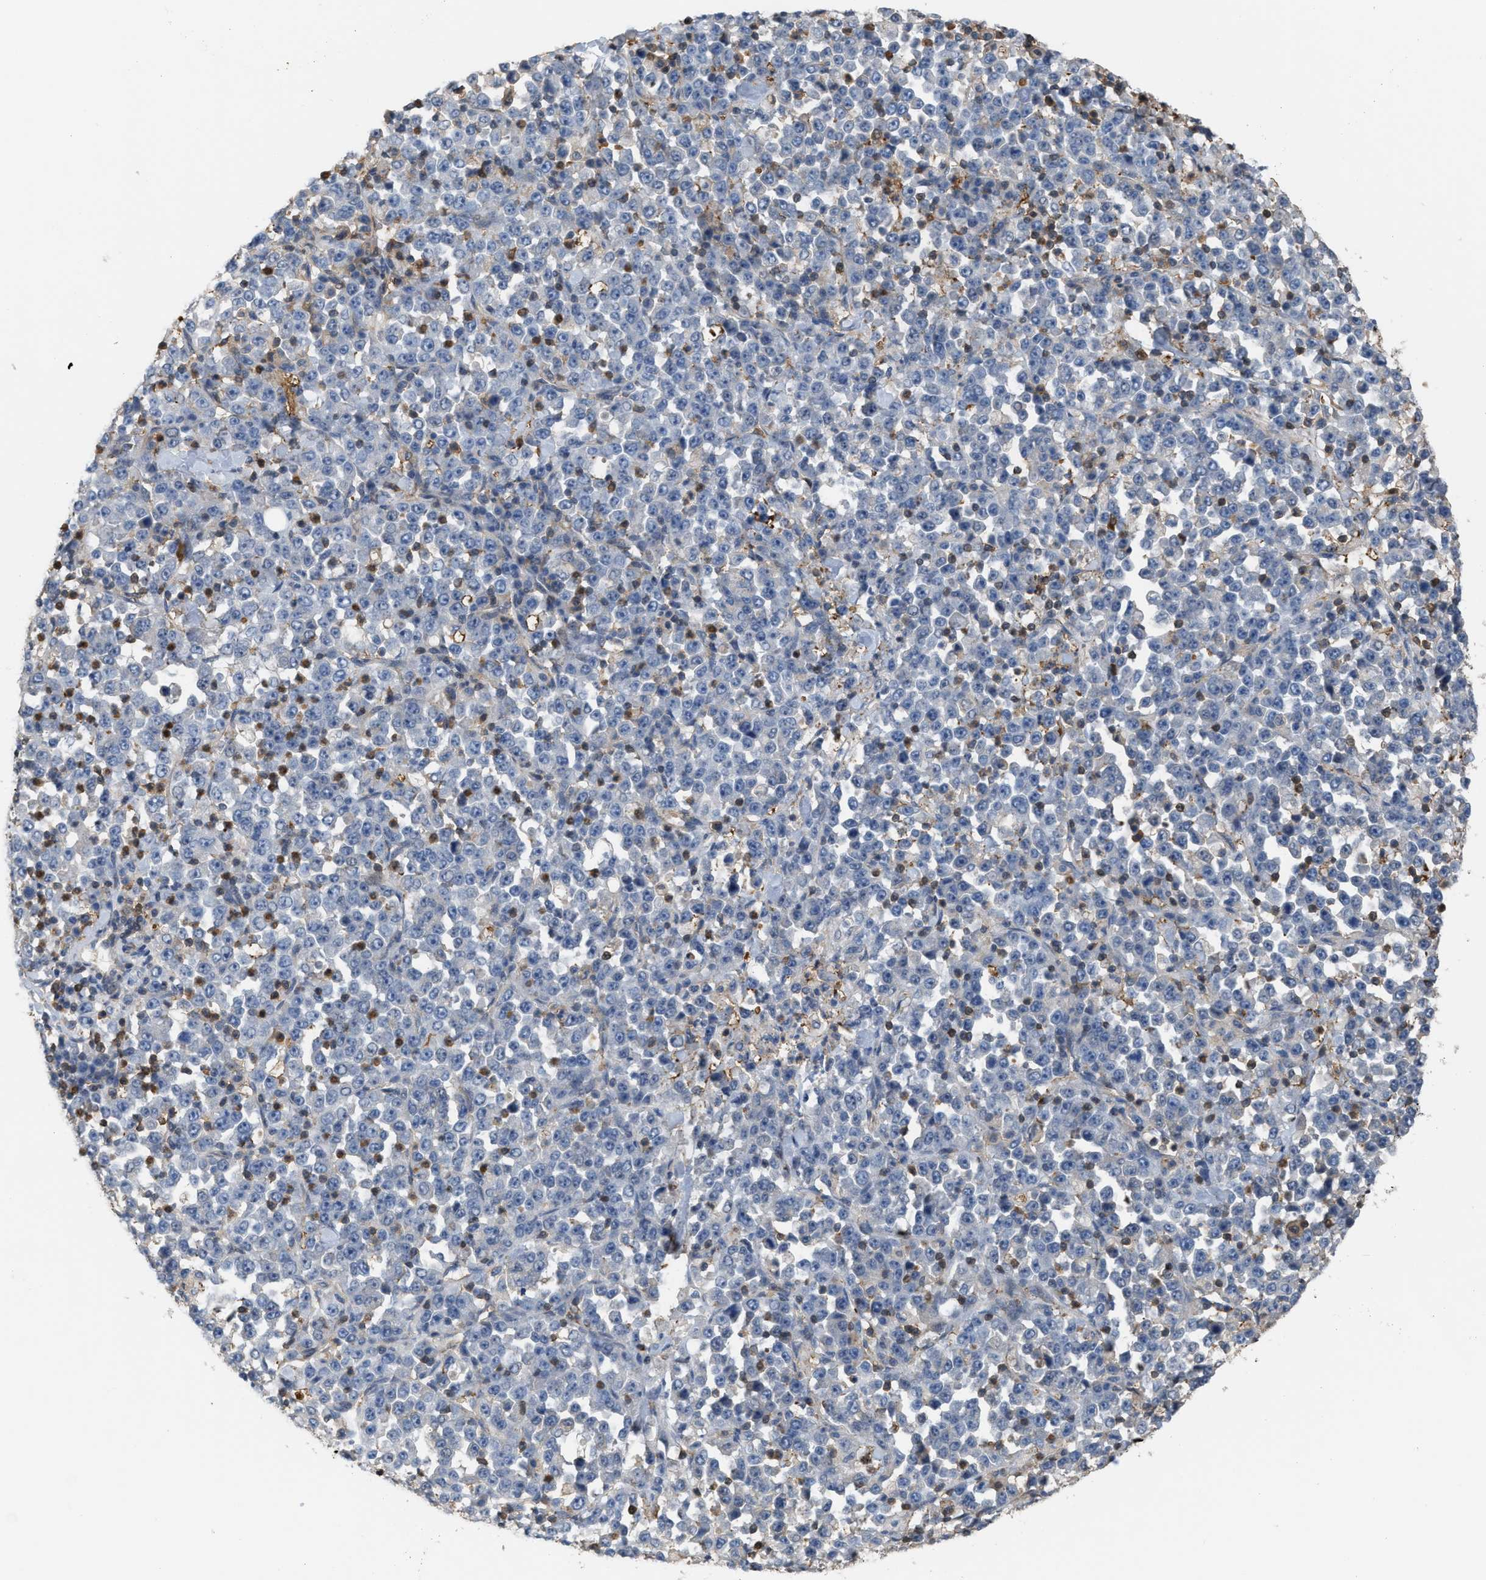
{"staining": {"intensity": "negative", "quantity": "none", "location": "none"}, "tissue": "stomach cancer", "cell_type": "Tumor cells", "image_type": "cancer", "snomed": [{"axis": "morphology", "description": "Normal tissue, NOS"}, {"axis": "morphology", "description": "Adenocarcinoma, NOS"}, {"axis": "topography", "description": "Stomach, upper"}, {"axis": "topography", "description": "Stomach"}], "caption": "A photomicrograph of stomach cancer stained for a protein exhibits no brown staining in tumor cells. Brightfield microscopy of immunohistochemistry (IHC) stained with DAB (3,3'-diaminobenzidine) (brown) and hematoxylin (blue), captured at high magnification.", "gene": "MTPN", "patient": {"sex": "male", "age": 59}}